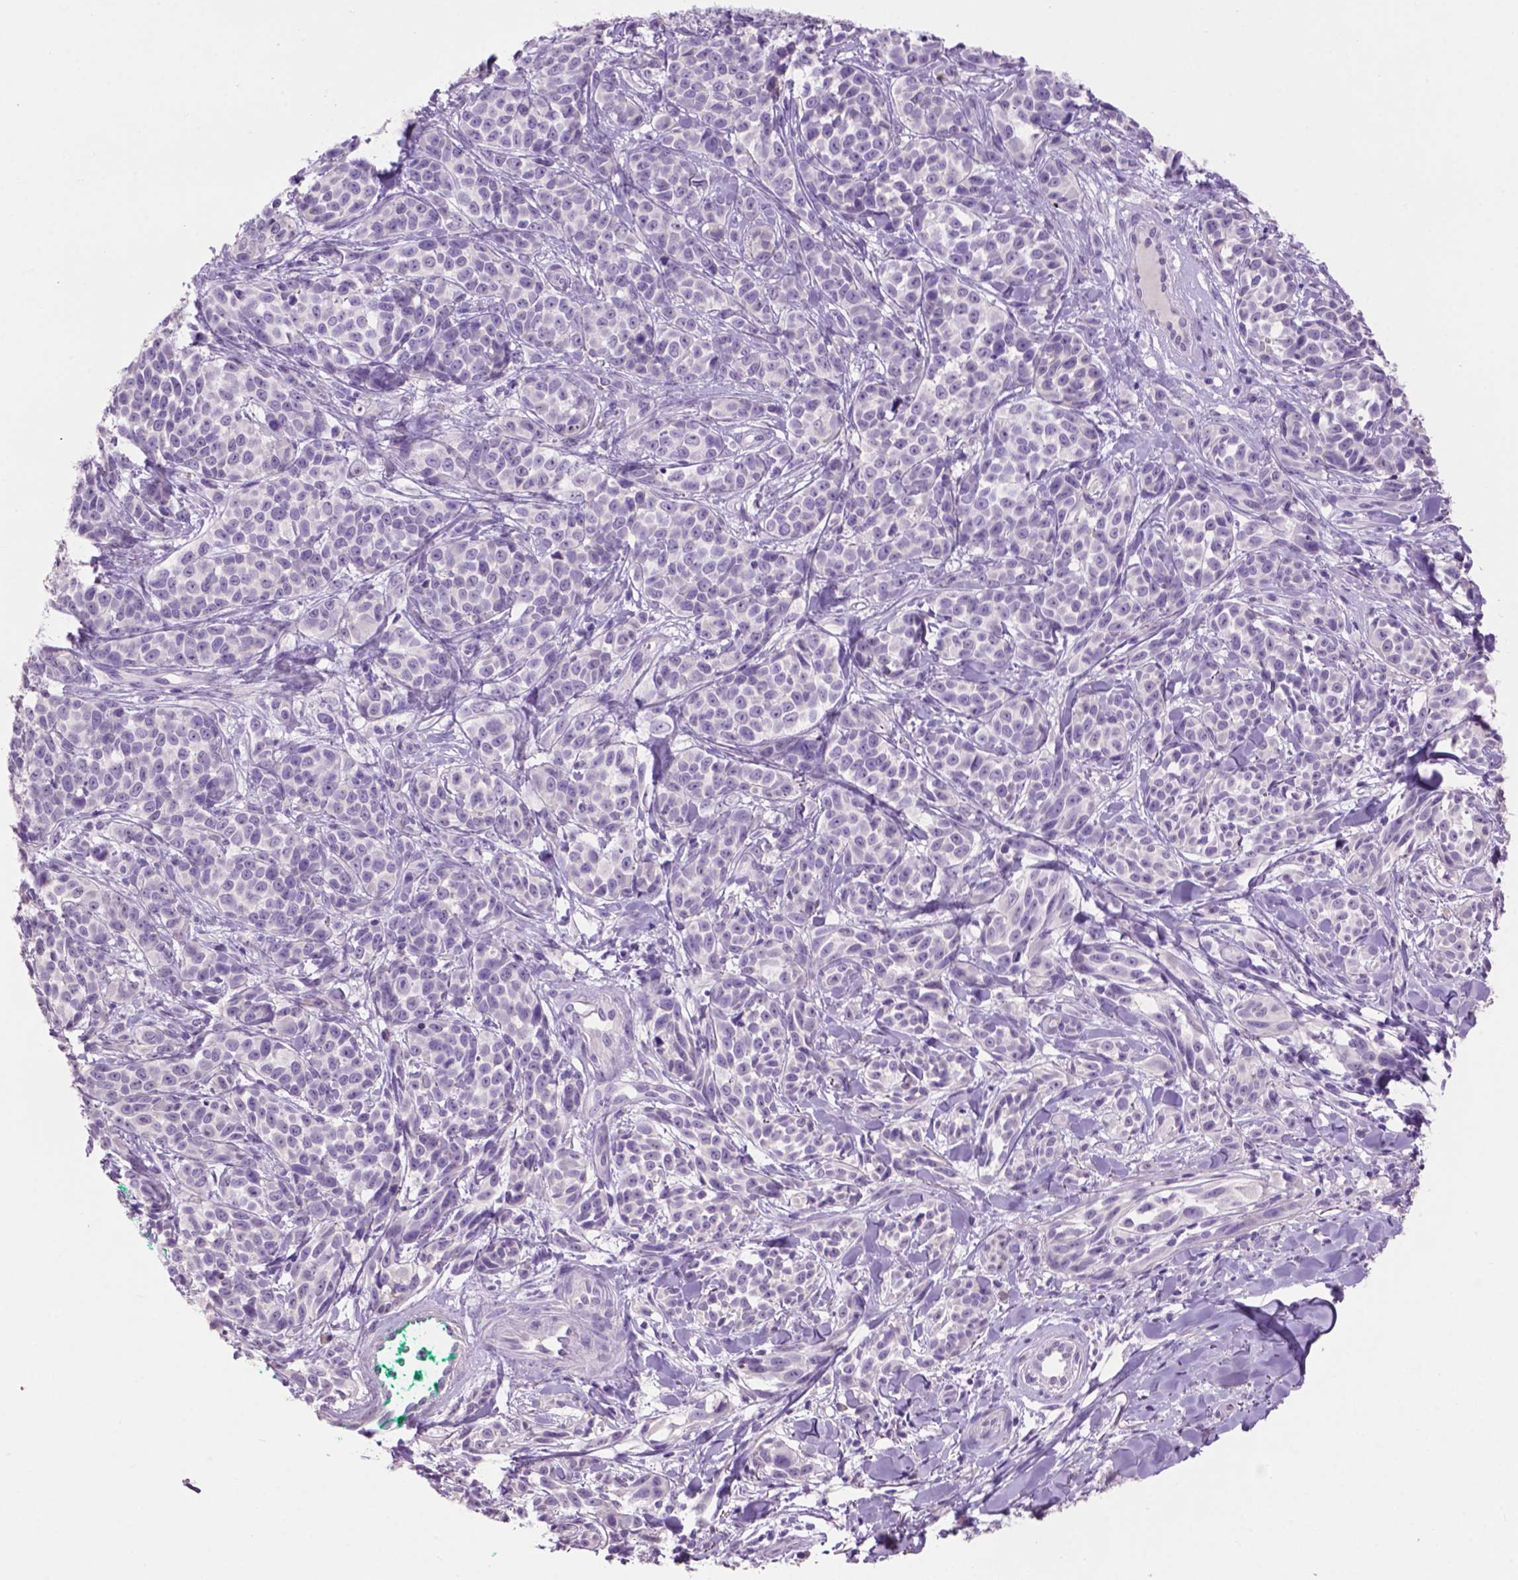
{"staining": {"intensity": "negative", "quantity": "none", "location": "none"}, "tissue": "melanoma", "cell_type": "Tumor cells", "image_type": "cancer", "snomed": [{"axis": "morphology", "description": "Malignant melanoma, NOS"}, {"axis": "topography", "description": "Skin"}], "caption": "Immunohistochemical staining of human melanoma demonstrates no significant expression in tumor cells.", "gene": "CRYBA4", "patient": {"sex": "female", "age": 88}}